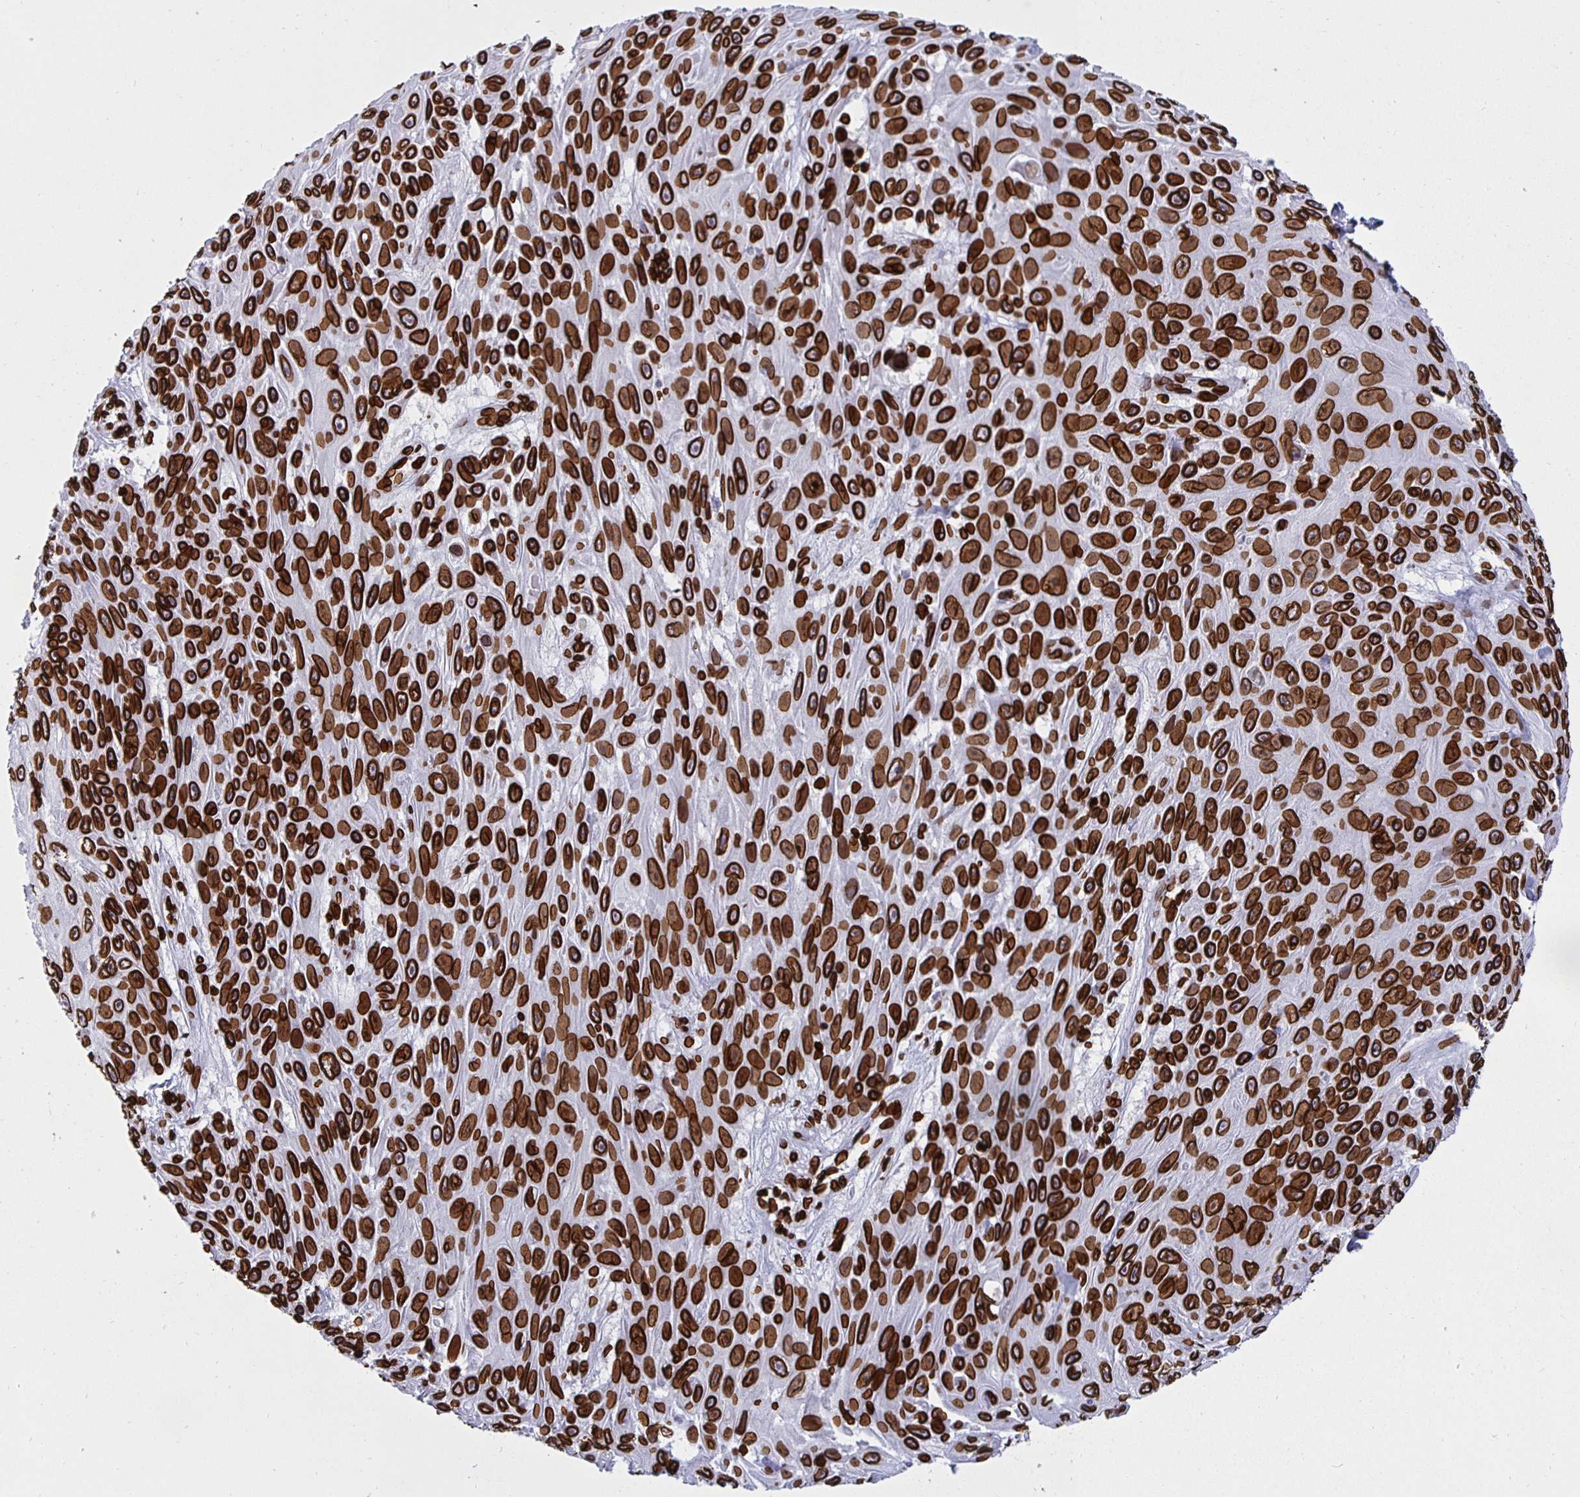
{"staining": {"intensity": "strong", "quantity": ">75%", "location": "cytoplasmic/membranous,nuclear"}, "tissue": "skin cancer", "cell_type": "Tumor cells", "image_type": "cancer", "snomed": [{"axis": "morphology", "description": "Squamous cell carcinoma, NOS"}, {"axis": "topography", "description": "Skin"}], "caption": "Protein expression analysis of human skin cancer reveals strong cytoplasmic/membranous and nuclear positivity in approximately >75% of tumor cells.", "gene": "LMNB1", "patient": {"sex": "male", "age": 82}}